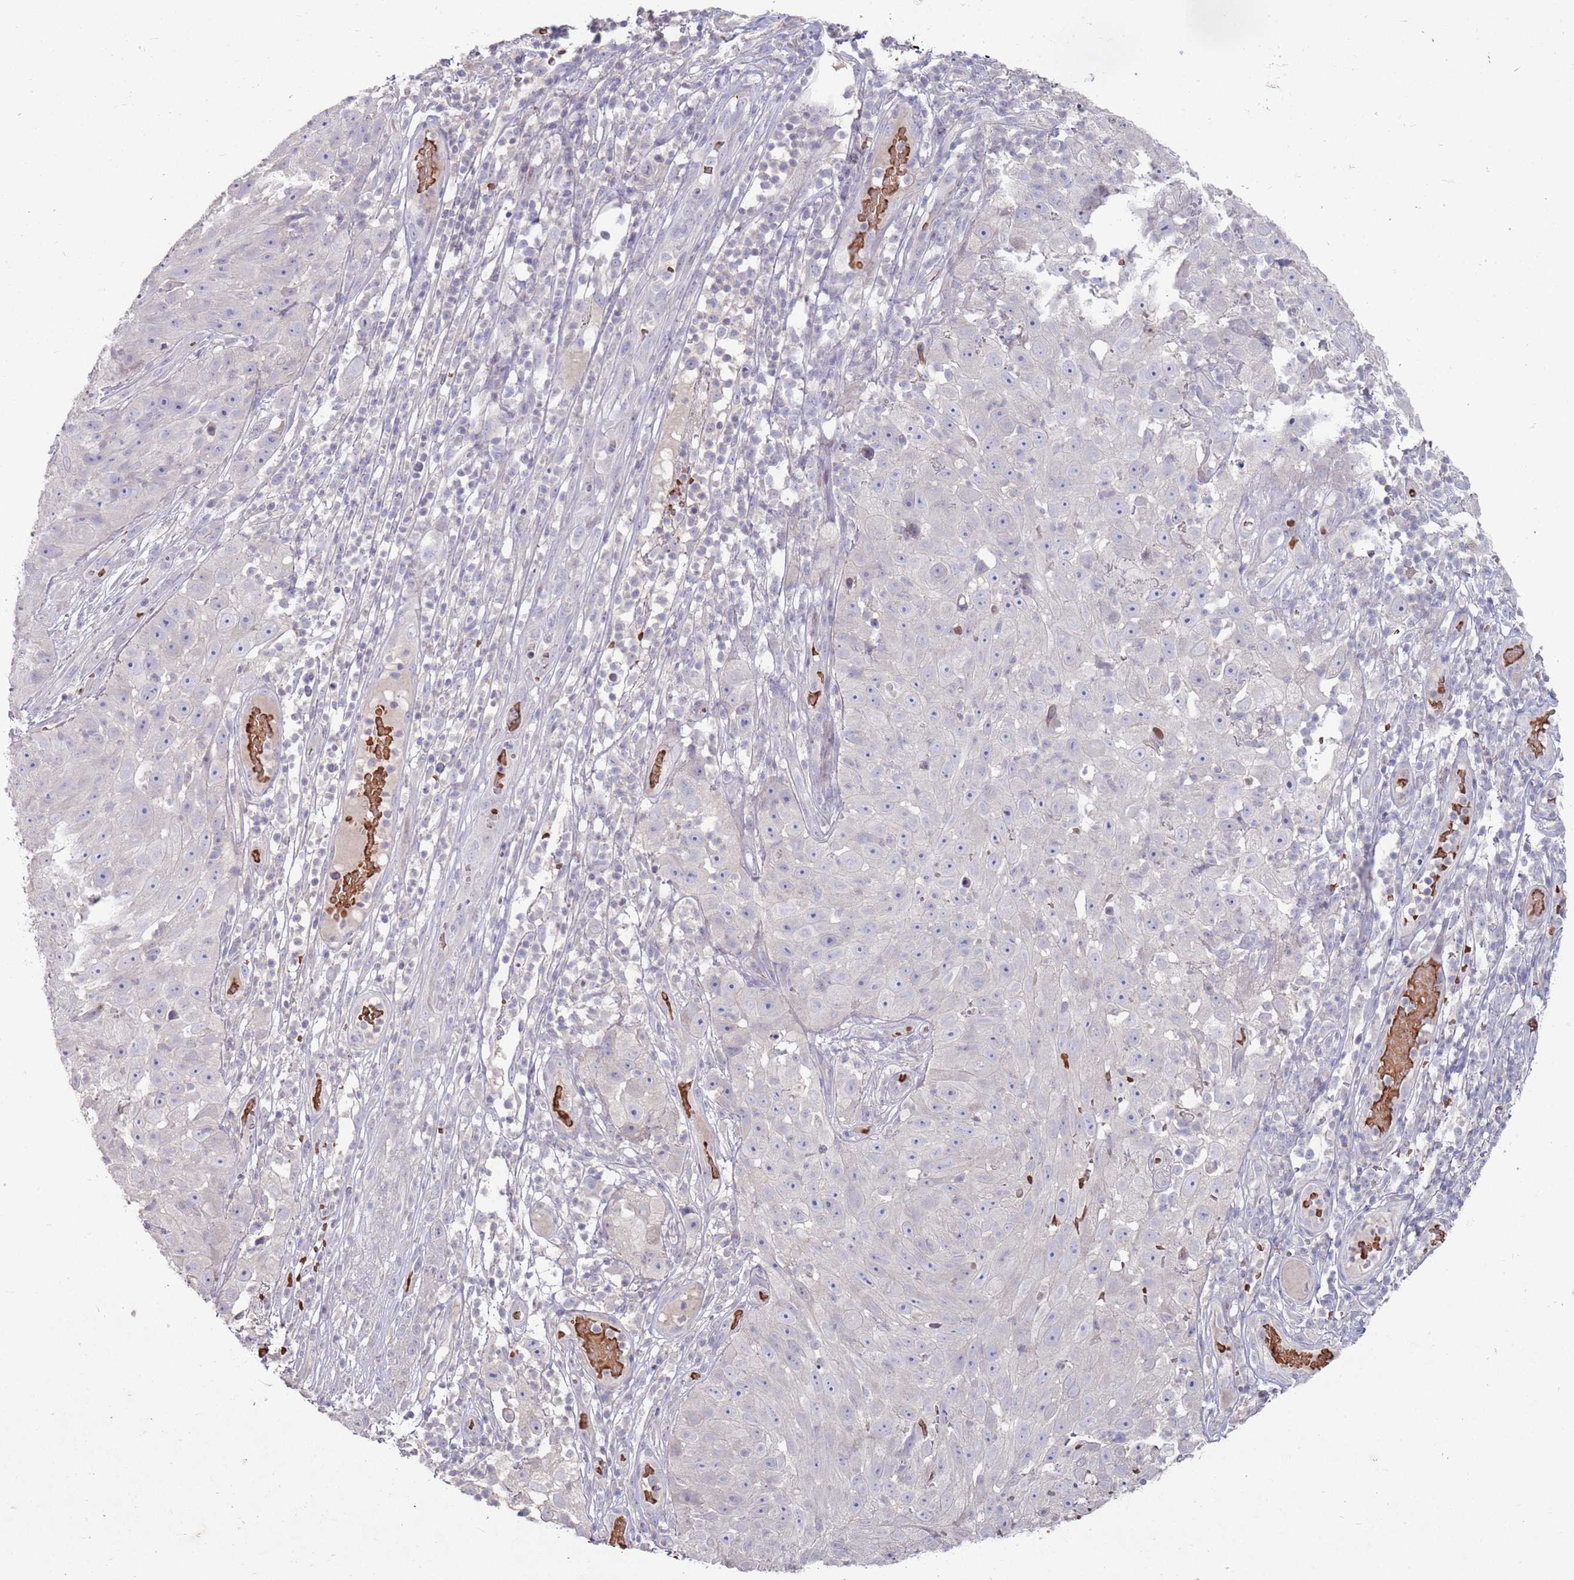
{"staining": {"intensity": "negative", "quantity": "none", "location": "none"}, "tissue": "skin cancer", "cell_type": "Tumor cells", "image_type": "cancer", "snomed": [{"axis": "morphology", "description": "Squamous cell carcinoma, NOS"}, {"axis": "topography", "description": "Skin"}], "caption": "Tumor cells are negative for brown protein staining in squamous cell carcinoma (skin).", "gene": "LACC1", "patient": {"sex": "female", "age": 87}}